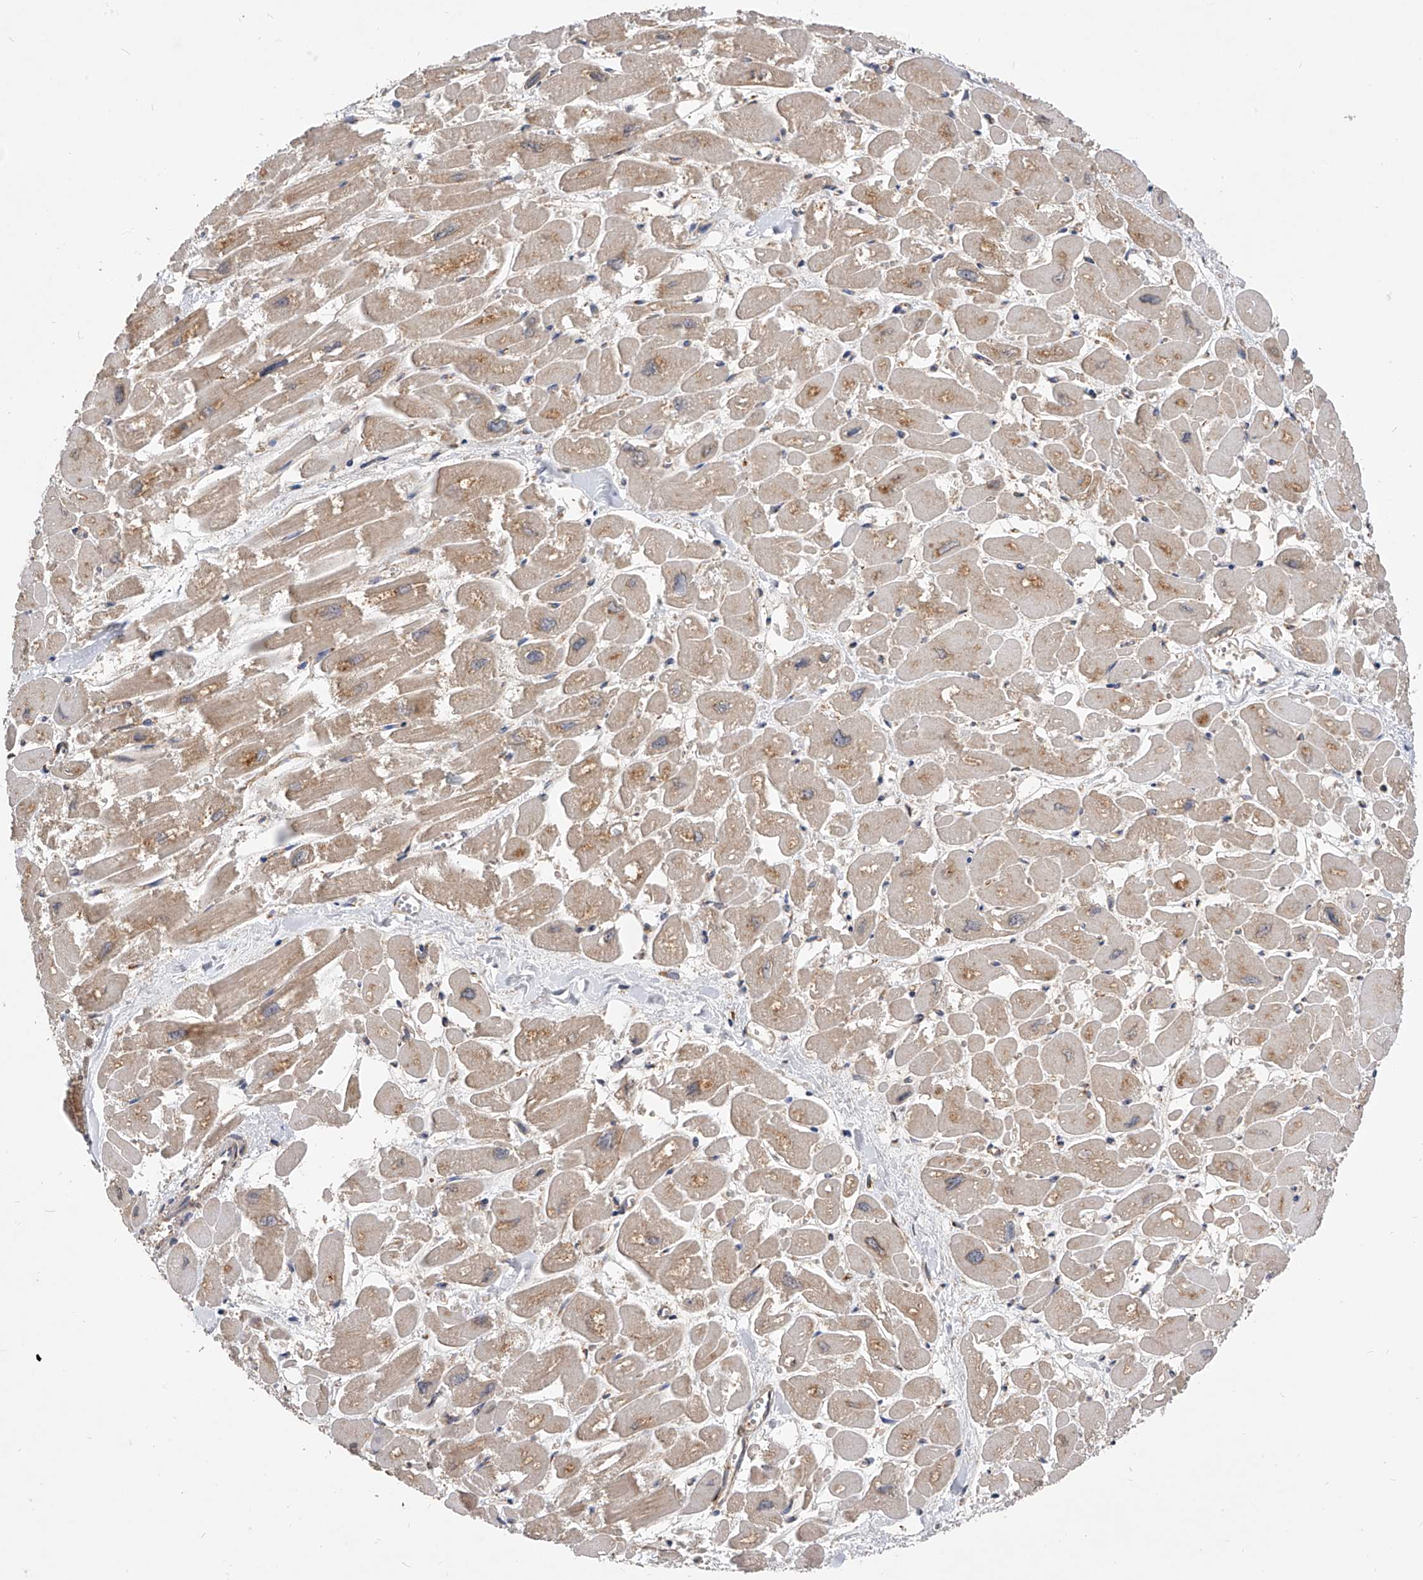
{"staining": {"intensity": "moderate", "quantity": ">75%", "location": "cytoplasmic/membranous"}, "tissue": "heart muscle", "cell_type": "Cardiomyocytes", "image_type": "normal", "snomed": [{"axis": "morphology", "description": "Normal tissue, NOS"}, {"axis": "topography", "description": "Heart"}], "caption": "Cardiomyocytes display medium levels of moderate cytoplasmic/membranous expression in about >75% of cells in normal heart muscle.", "gene": "CFAP410", "patient": {"sex": "male", "age": 54}}